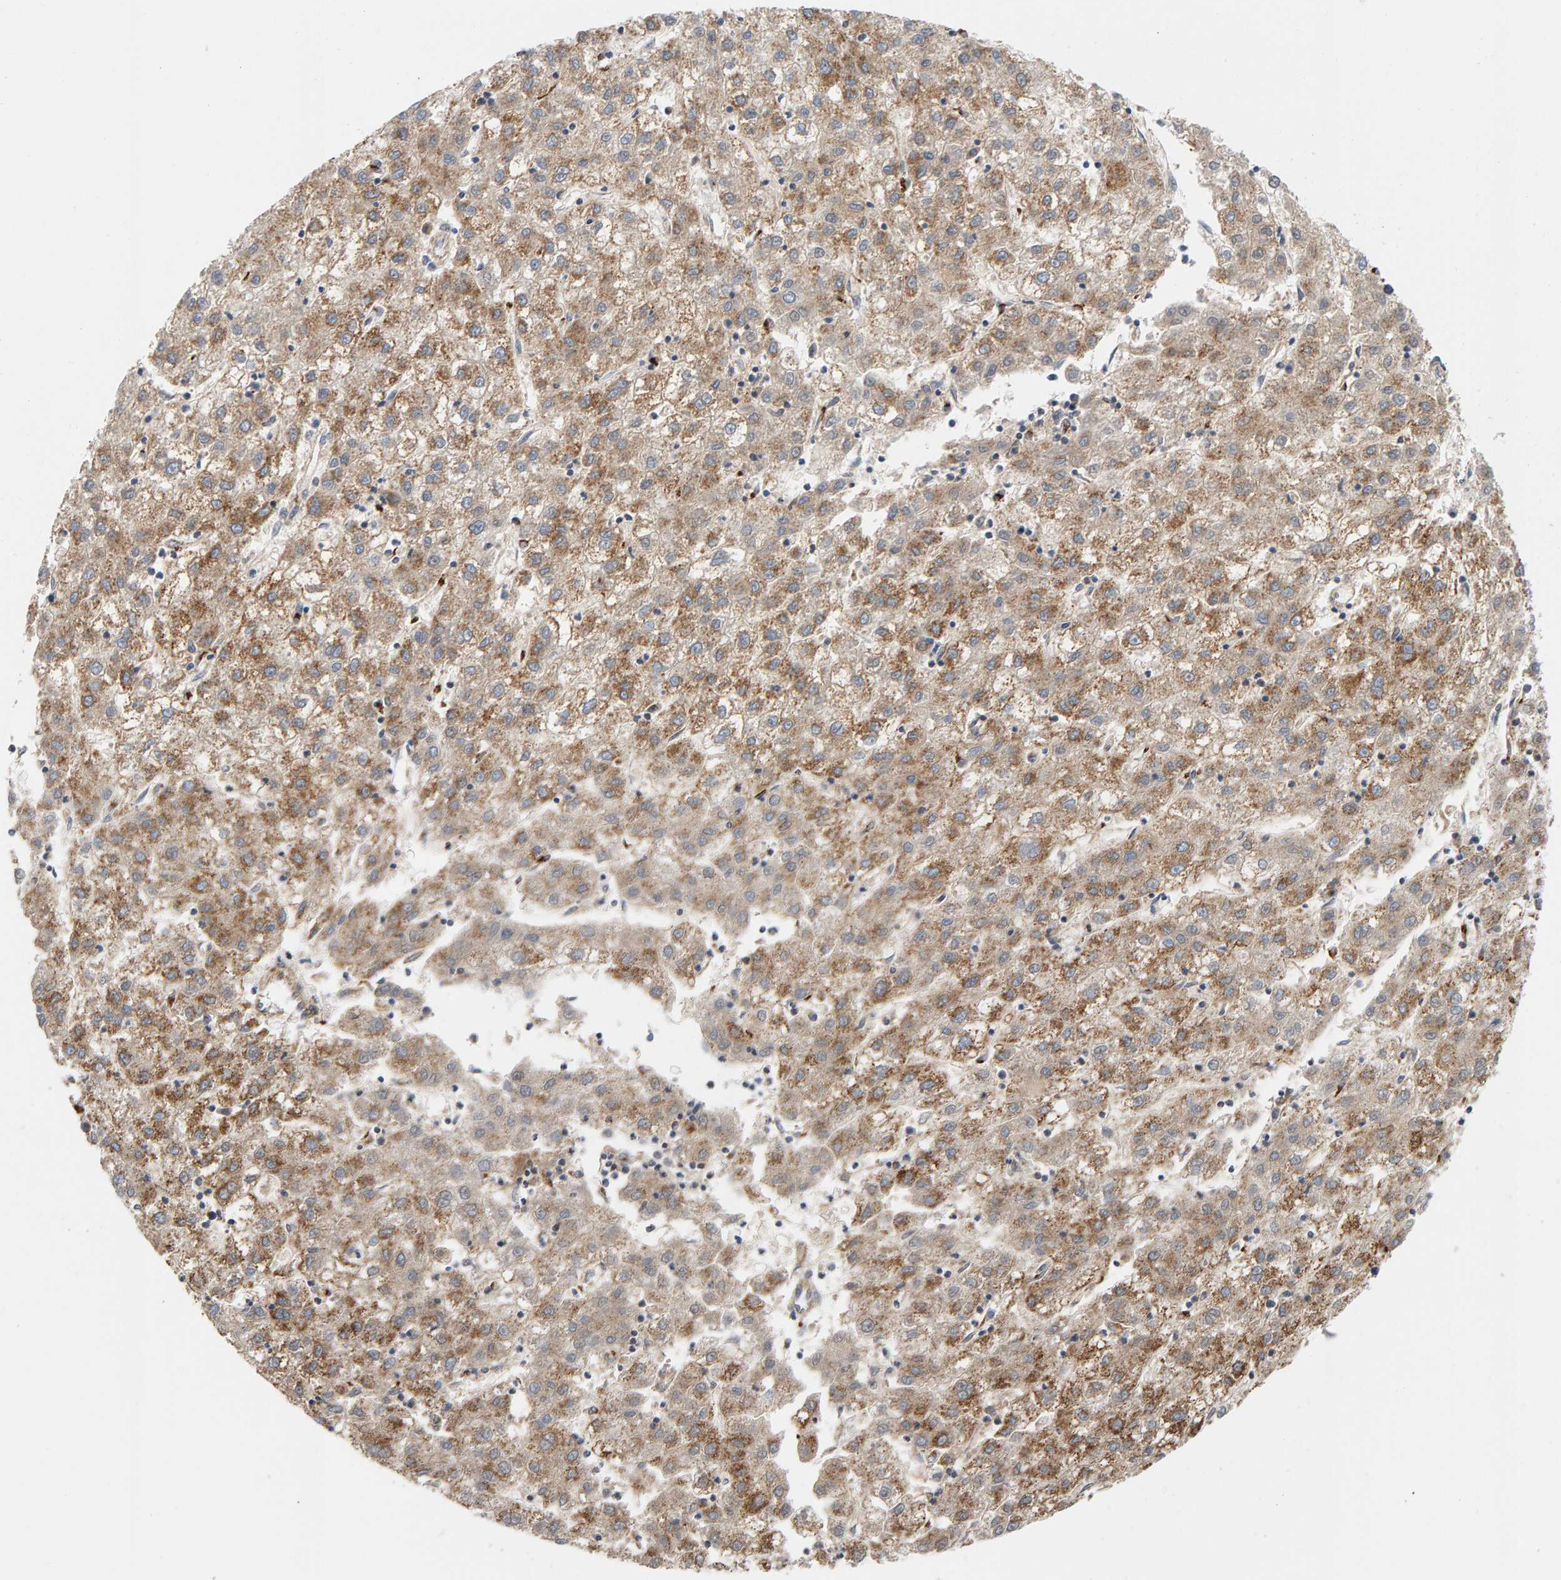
{"staining": {"intensity": "moderate", "quantity": ">75%", "location": "cytoplasmic/membranous"}, "tissue": "liver cancer", "cell_type": "Tumor cells", "image_type": "cancer", "snomed": [{"axis": "morphology", "description": "Carcinoma, Hepatocellular, NOS"}, {"axis": "topography", "description": "Liver"}], "caption": "An image of hepatocellular carcinoma (liver) stained for a protein demonstrates moderate cytoplasmic/membranous brown staining in tumor cells. (DAB IHC, brown staining for protein, blue staining for nuclei).", "gene": "GGTA1", "patient": {"sex": "male", "age": 72}}